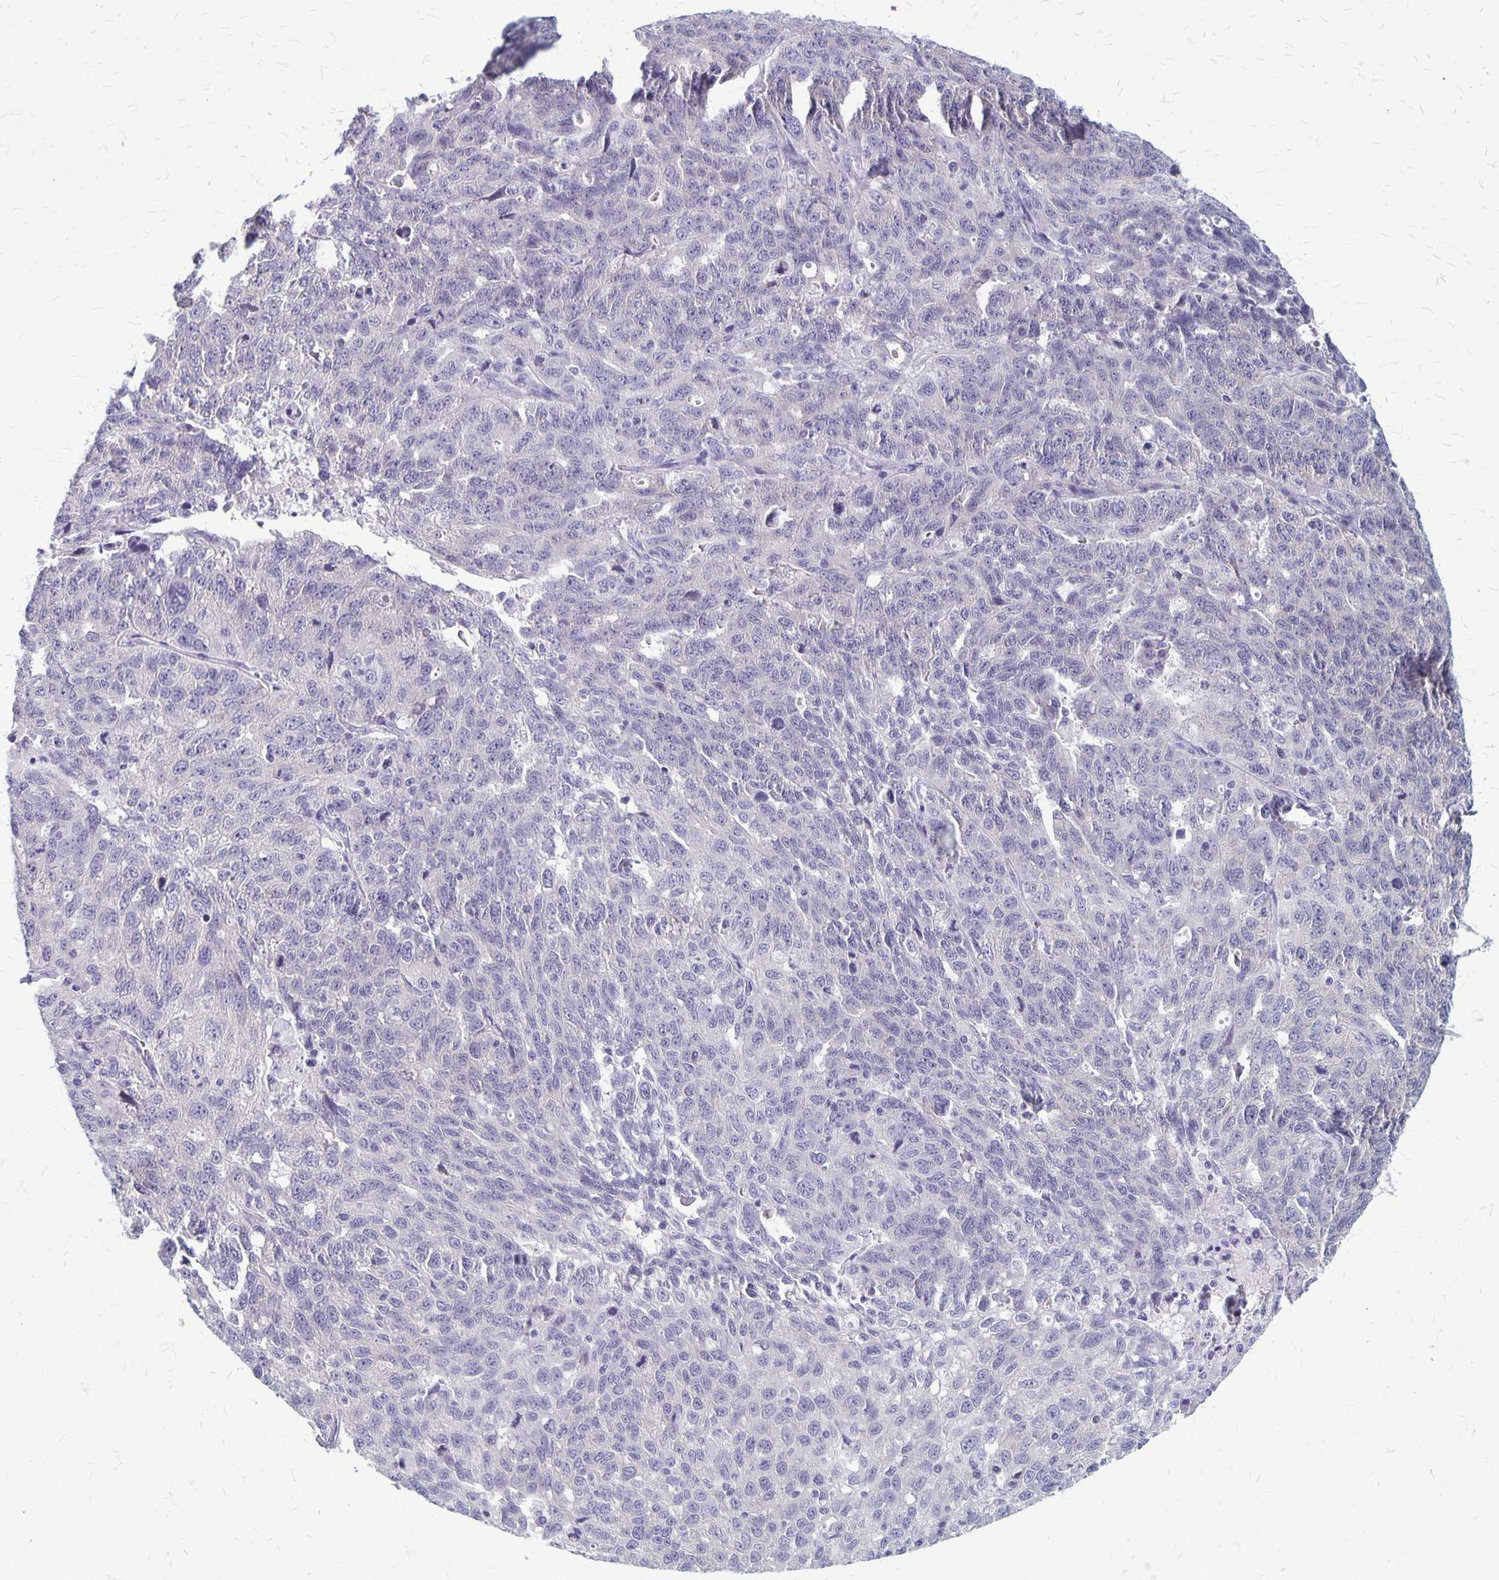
{"staining": {"intensity": "negative", "quantity": "none", "location": "none"}, "tissue": "ovarian cancer", "cell_type": "Tumor cells", "image_type": "cancer", "snomed": [{"axis": "morphology", "description": "Cystadenocarcinoma, serous, NOS"}, {"axis": "topography", "description": "Ovary"}], "caption": "Immunohistochemistry image of neoplastic tissue: ovarian serous cystadenocarcinoma stained with DAB (3,3'-diaminobenzidine) shows no significant protein staining in tumor cells.", "gene": "PLXNB3", "patient": {"sex": "female", "age": 71}}